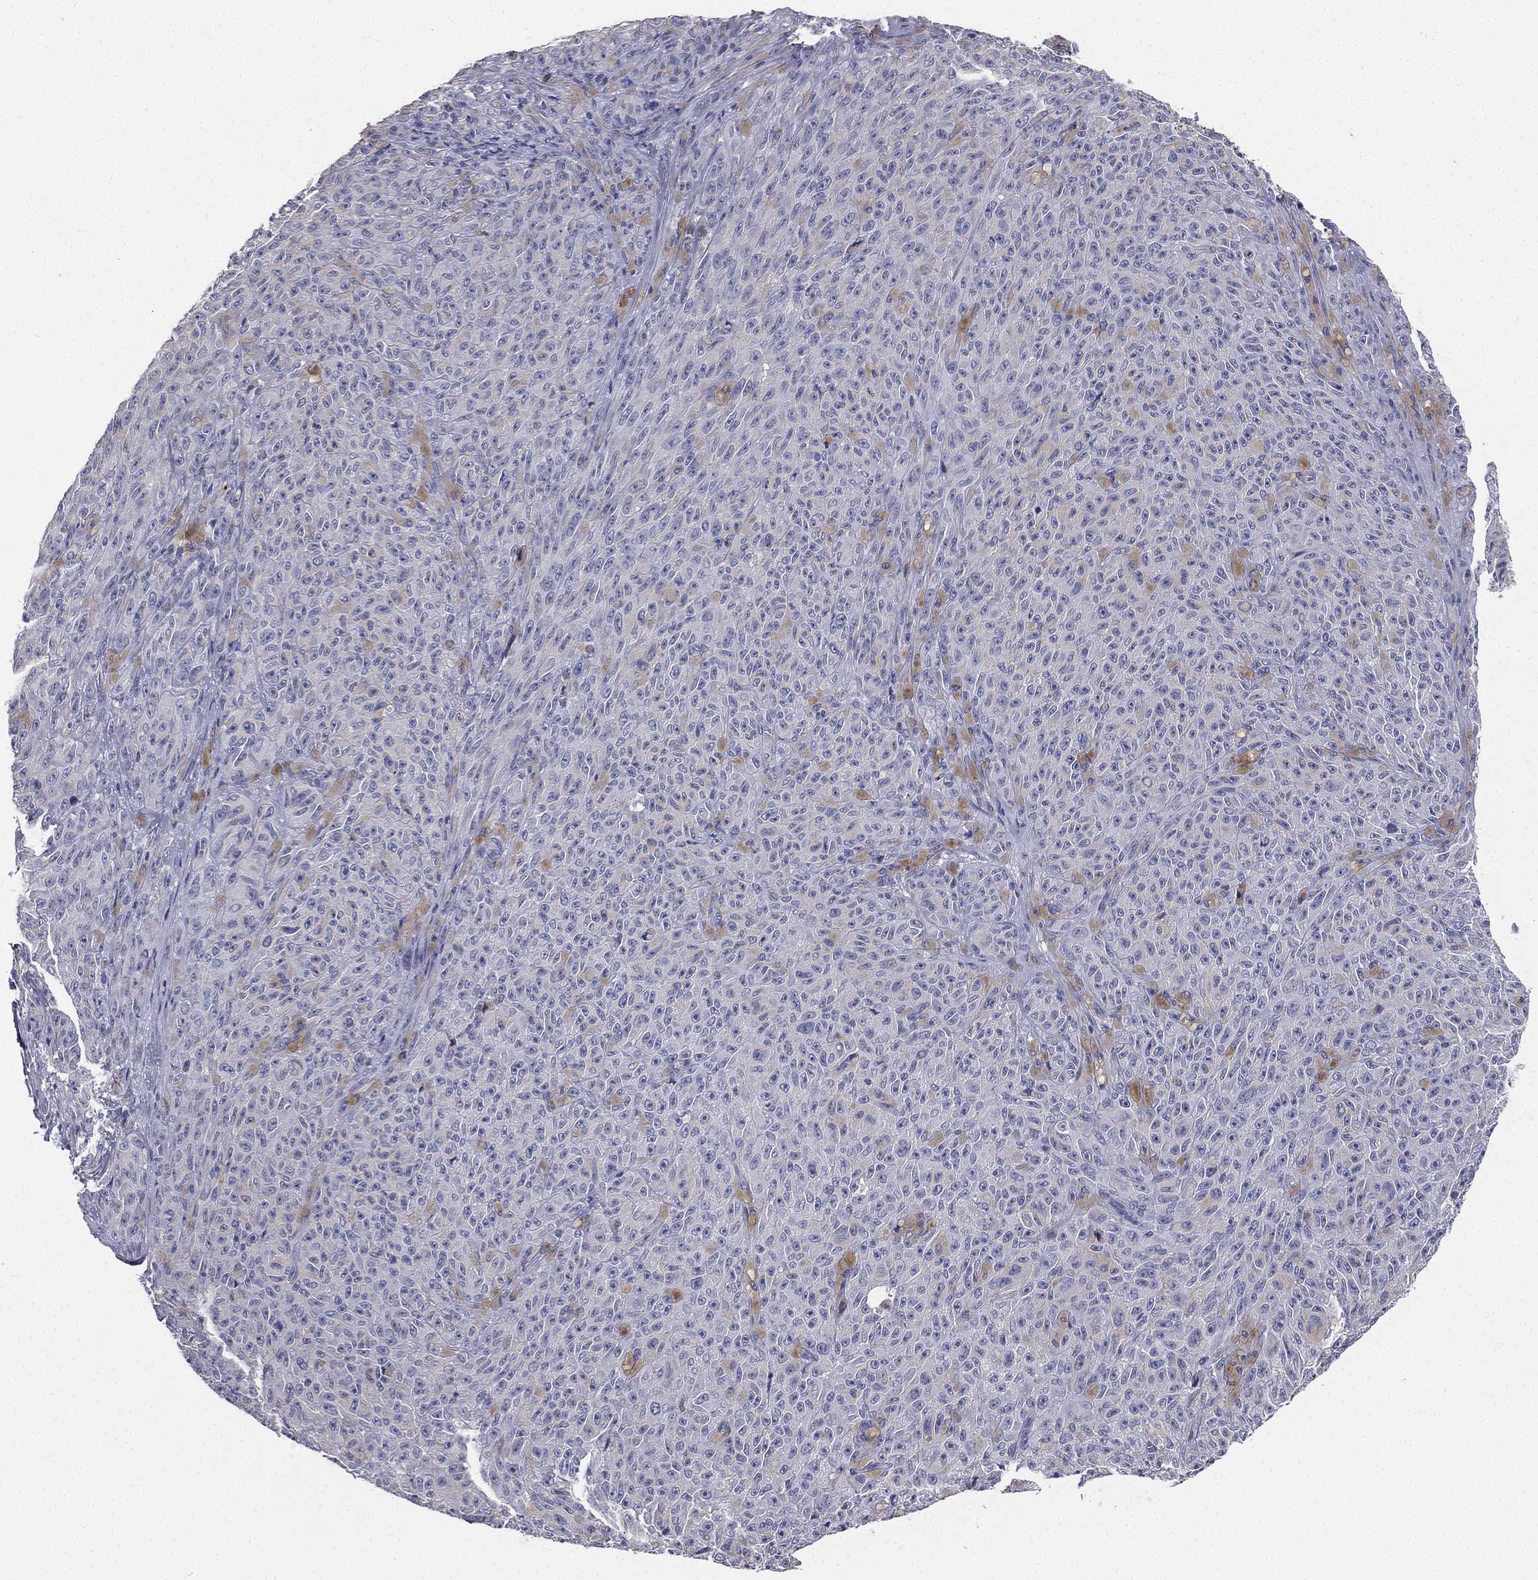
{"staining": {"intensity": "negative", "quantity": "none", "location": "none"}, "tissue": "melanoma", "cell_type": "Tumor cells", "image_type": "cancer", "snomed": [{"axis": "morphology", "description": "Malignant melanoma, NOS"}, {"axis": "topography", "description": "Skin"}], "caption": "This is an IHC micrograph of human malignant melanoma. There is no staining in tumor cells.", "gene": "MUC13", "patient": {"sex": "female", "age": 82}}